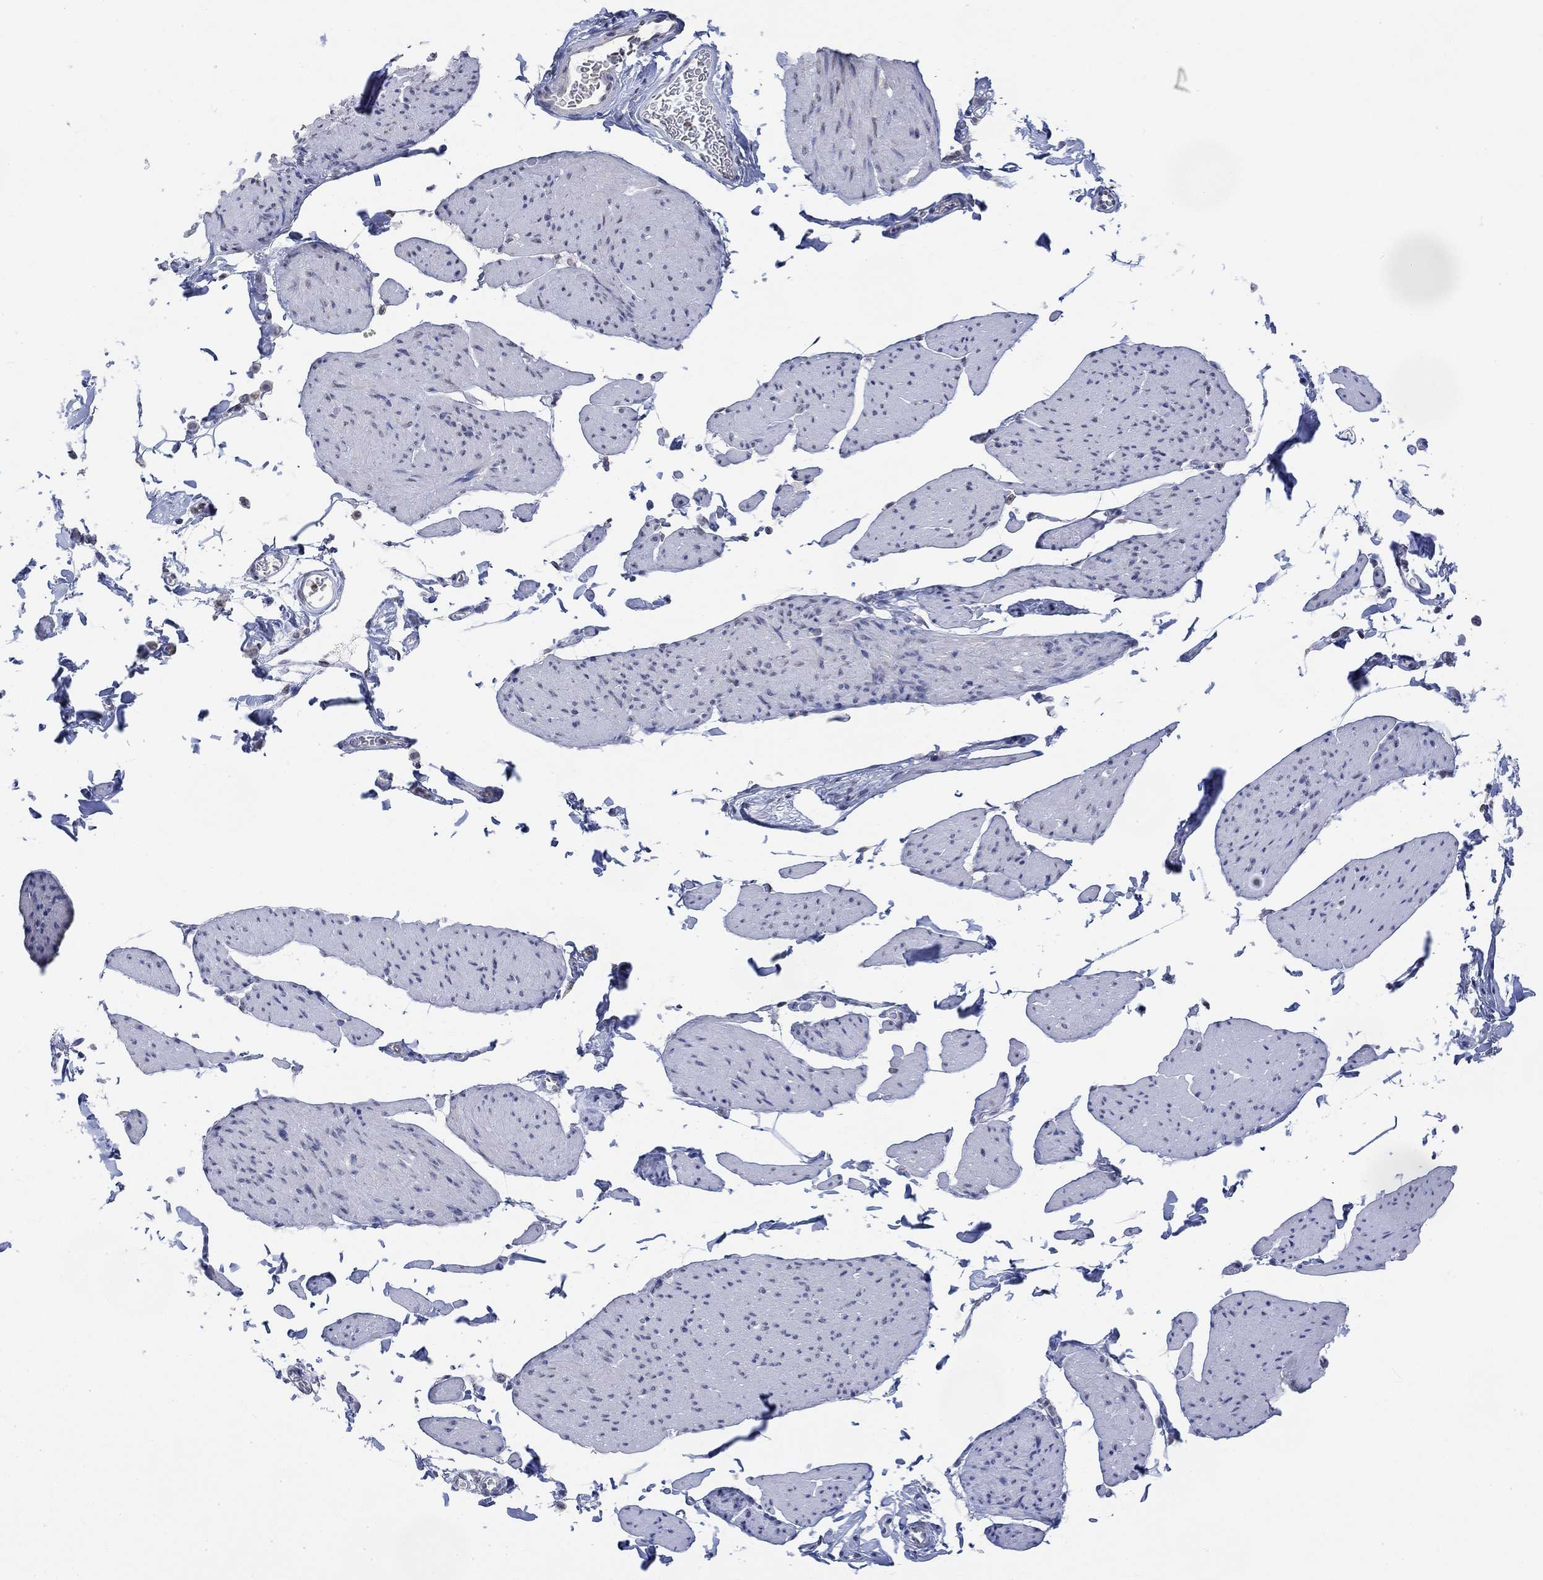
{"staining": {"intensity": "negative", "quantity": "none", "location": "none"}, "tissue": "smooth muscle", "cell_type": "Smooth muscle cells", "image_type": "normal", "snomed": [{"axis": "morphology", "description": "Normal tissue, NOS"}, {"axis": "topography", "description": "Adipose tissue"}, {"axis": "topography", "description": "Smooth muscle"}, {"axis": "topography", "description": "Peripheral nerve tissue"}], "caption": "Immunohistochemistry (IHC) micrograph of normal smooth muscle: smooth muscle stained with DAB (3,3'-diaminobenzidine) reveals no significant protein positivity in smooth muscle cells.", "gene": "TMEM255A", "patient": {"sex": "male", "age": 83}}